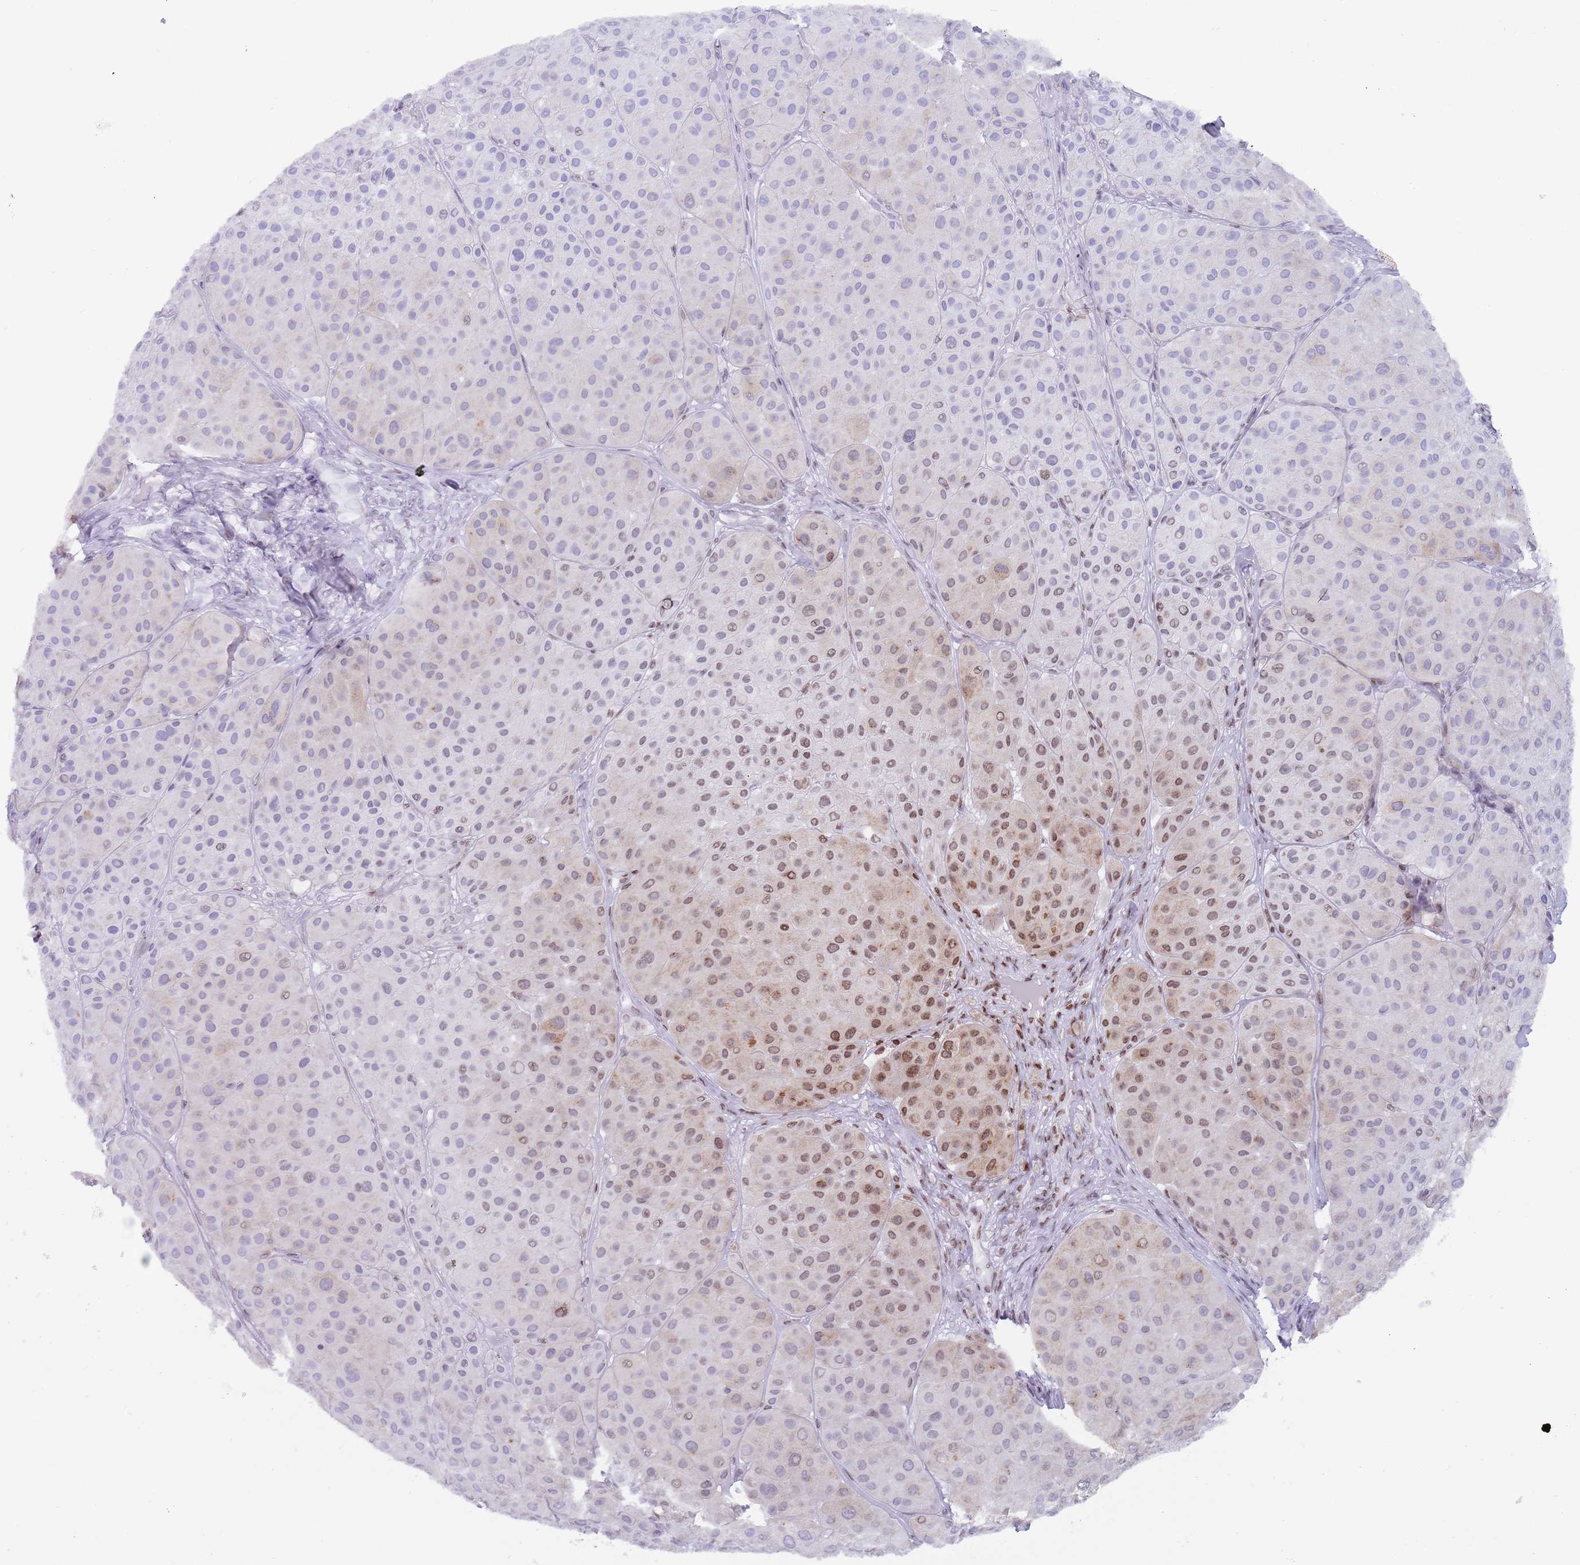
{"staining": {"intensity": "moderate", "quantity": "25%-75%", "location": "nuclear"}, "tissue": "melanoma", "cell_type": "Tumor cells", "image_type": "cancer", "snomed": [{"axis": "morphology", "description": "Malignant melanoma, Metastatic site"}, {"axis": "topography", "description": "Smooth muscle"}], "caption": "Malignant melanoma (metastatic site) stained with a protein marker reveals moderate staining in tumor cells.", "gene": "HDAC8", "patient": {"sex": "male", "age": 41}}